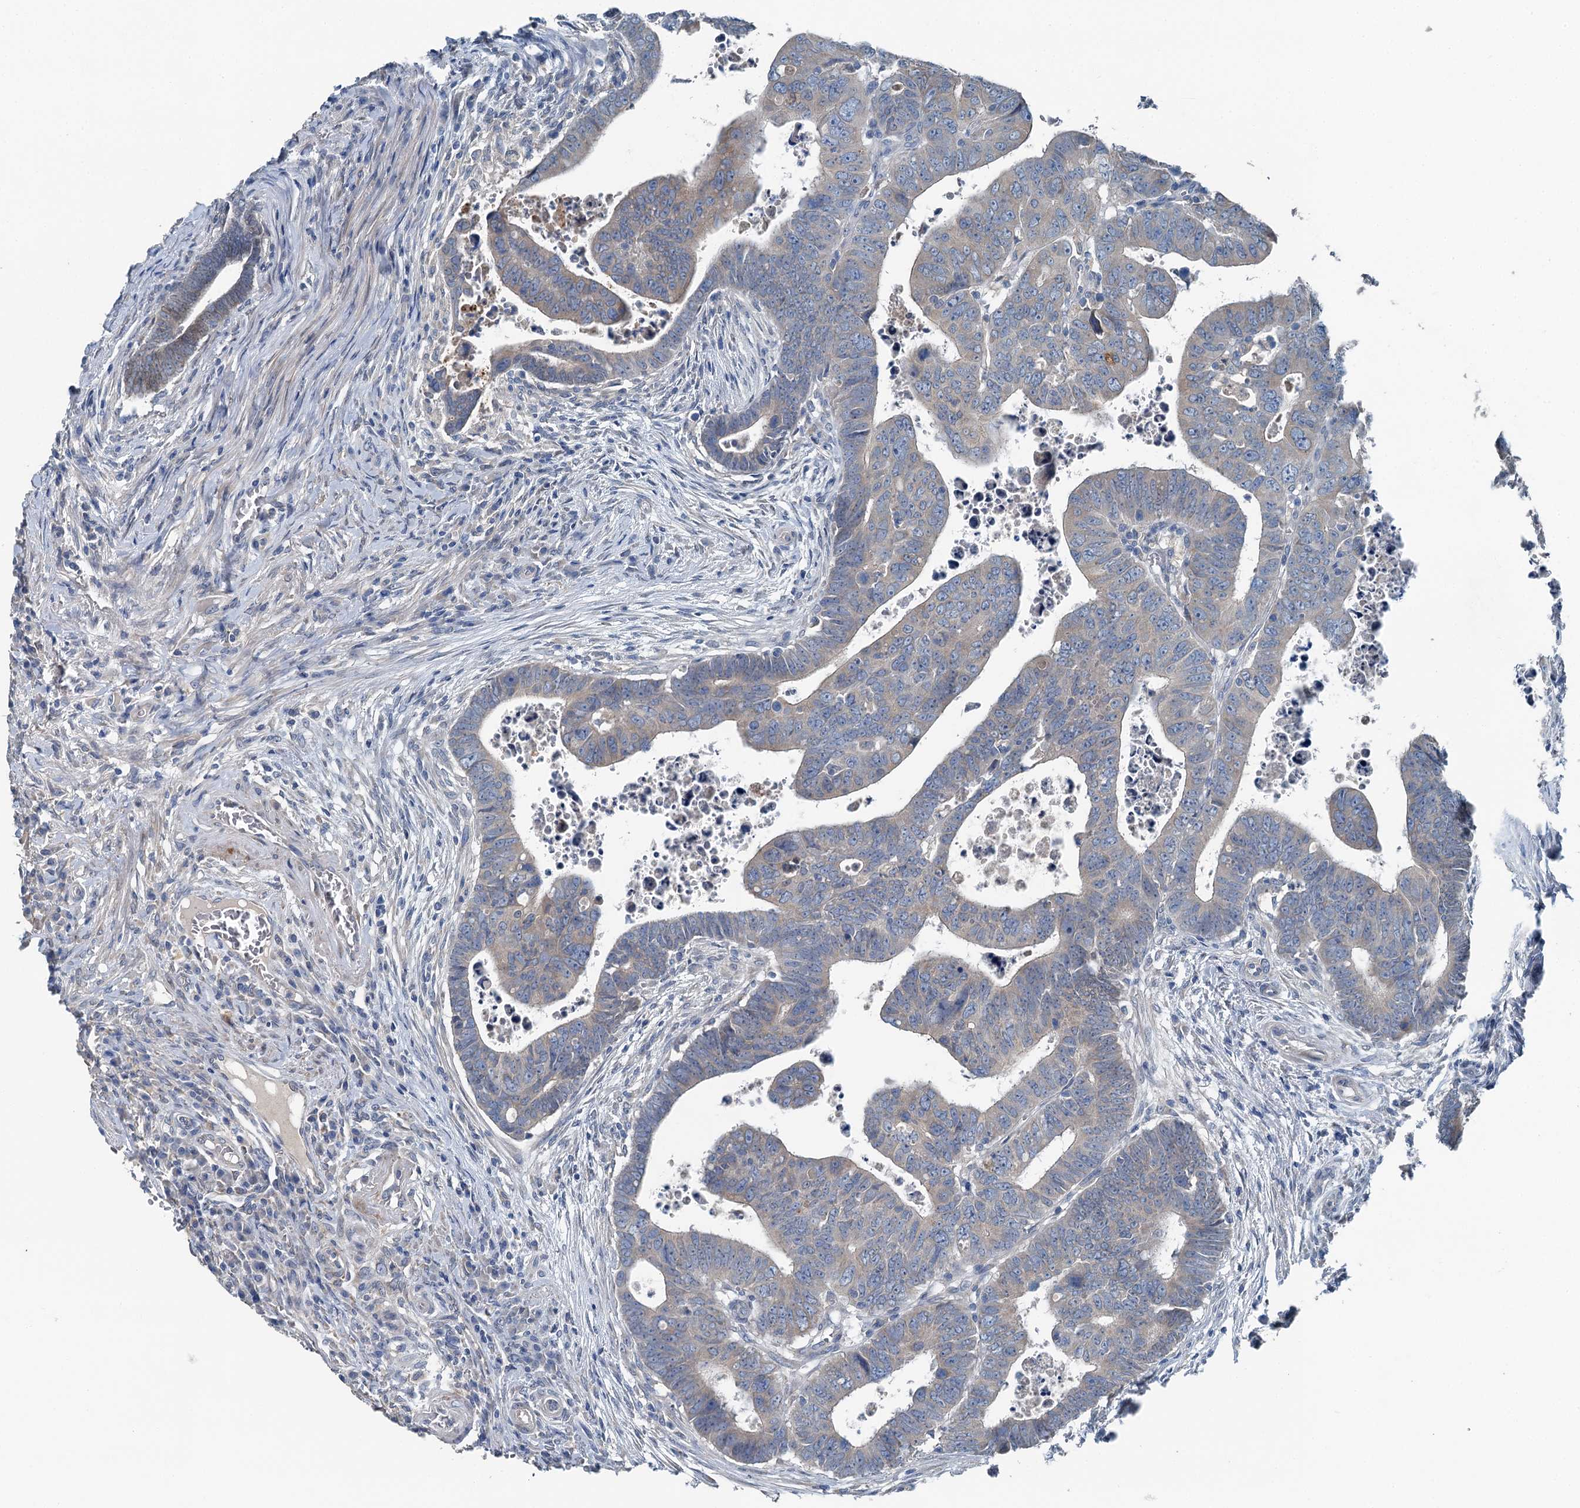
{"staining": {"intensity": "weak", "quantity": "<25%", "location": "cytoplasmic/membranous"}, "tissue": "colorectal cancer", "cell_type": "Tumor cells", "image_type": "cancer", "snomed": [{"axis": "morphology", "description": "Normal tissue, NOS"}, {"axis": "morphology", "description": "Adenocarcinoma, NOS"}, {"axis": "topography", "description": "Rectum"}], "caption": "This photomicrograph is of colorectal cancer (adenocarcinoma) stained with immunohistochemistry (IHC) to label a protein in brown with the nuclei are counter-stained blue. There is no positivity in tumor cells.", "gene": "C6orf120", "patient": {"sex": "female", "age": 65}}